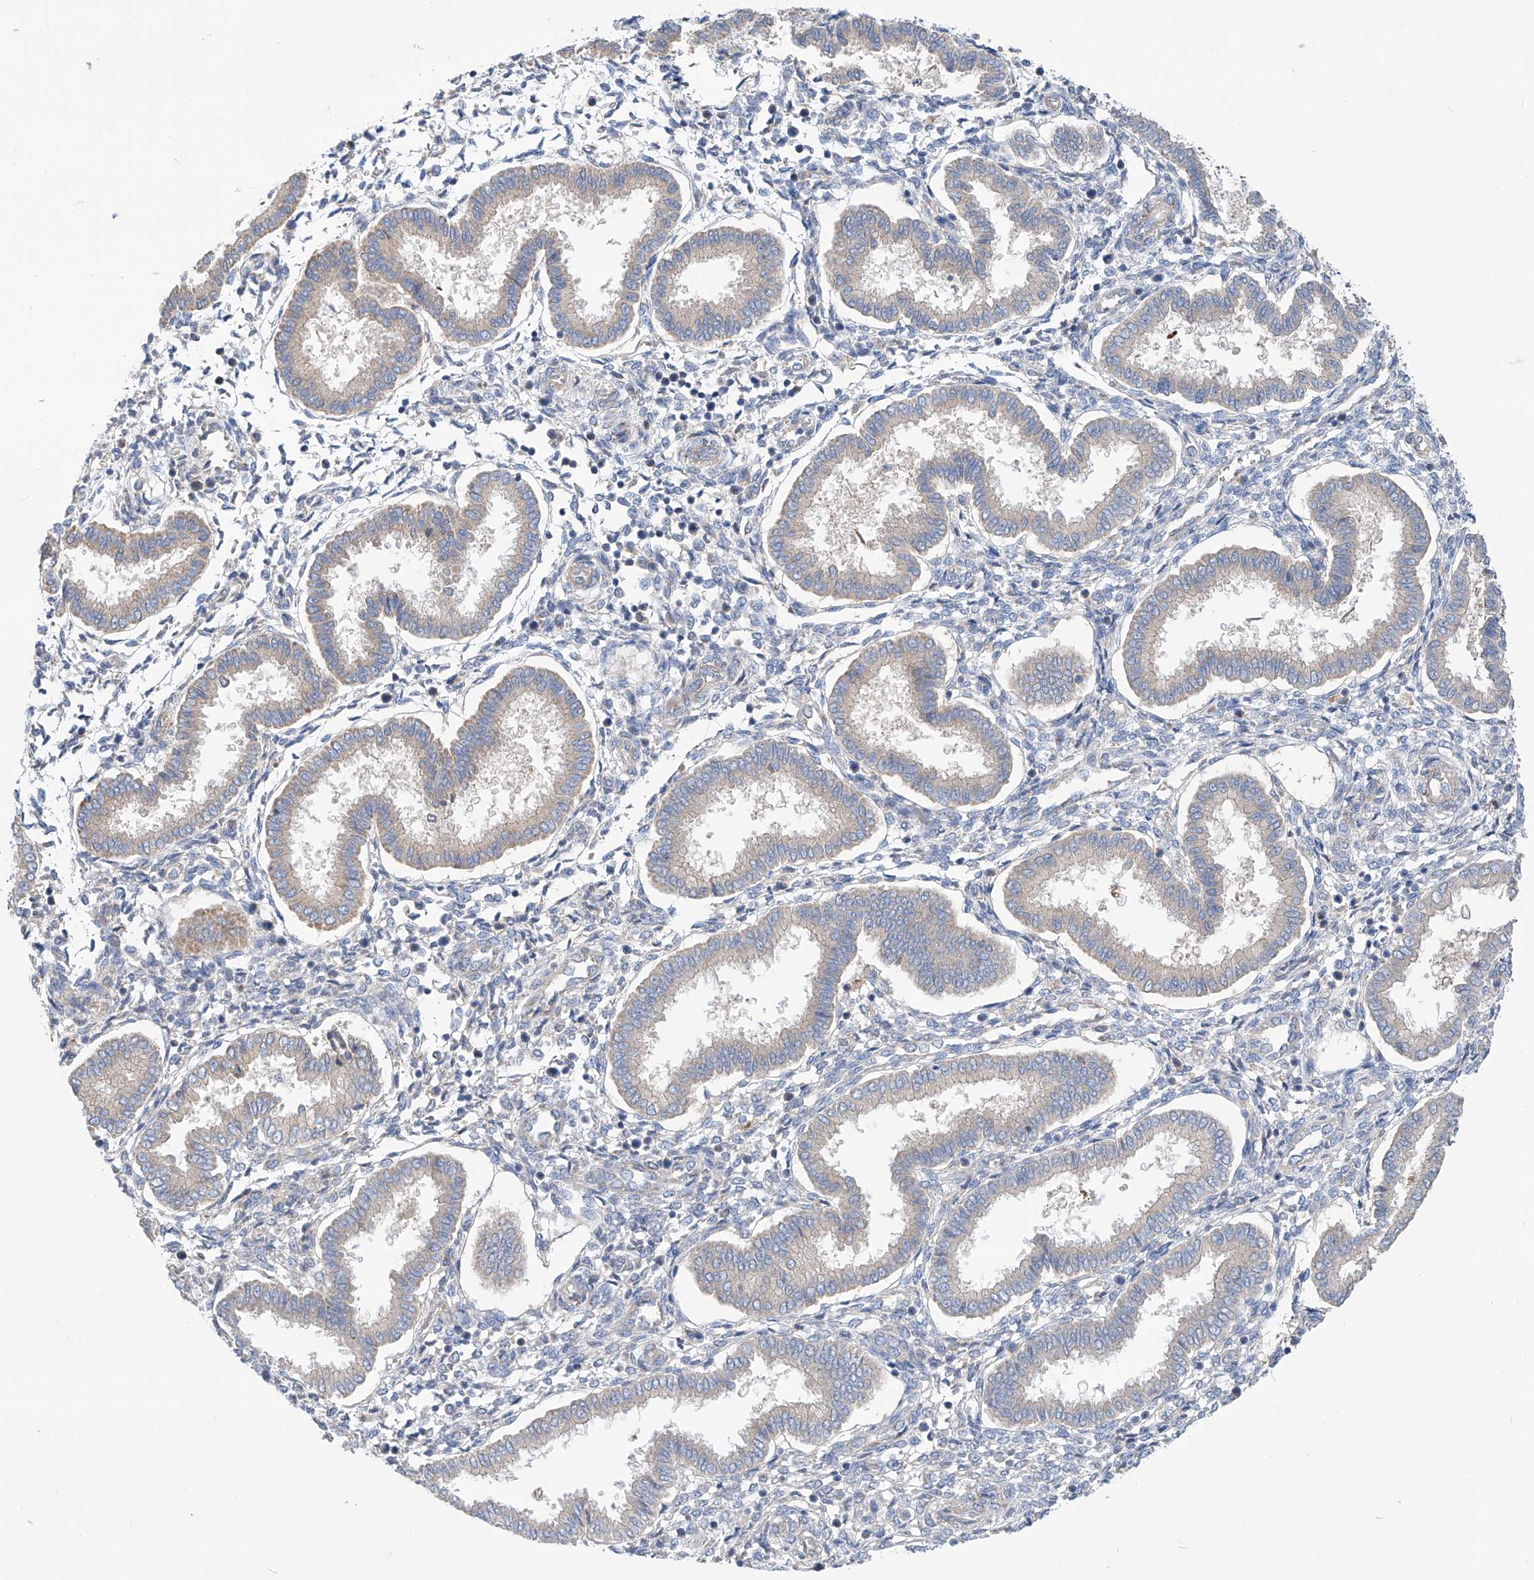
{"staining": {"intensity": "negative", "quantity": "none", "location": "none"}, "tissue": "endometrium", "cell_type": "Cells in endometrial stroma", "image_type": "normal", "snomed": [{"axis": "morphology", "description": "Normal tissue, NOS"}, {"axis": "topography", "description": "Endometrium"}], "caption": "A micrograph of human endometrium is negative for staining in cells in endometrial stroma. (Brightfield microscopy of DAB immunohistochemistry at high magnification).", "gene": "SLC22A7", "patient": {"sex": "female", "age": 24}}